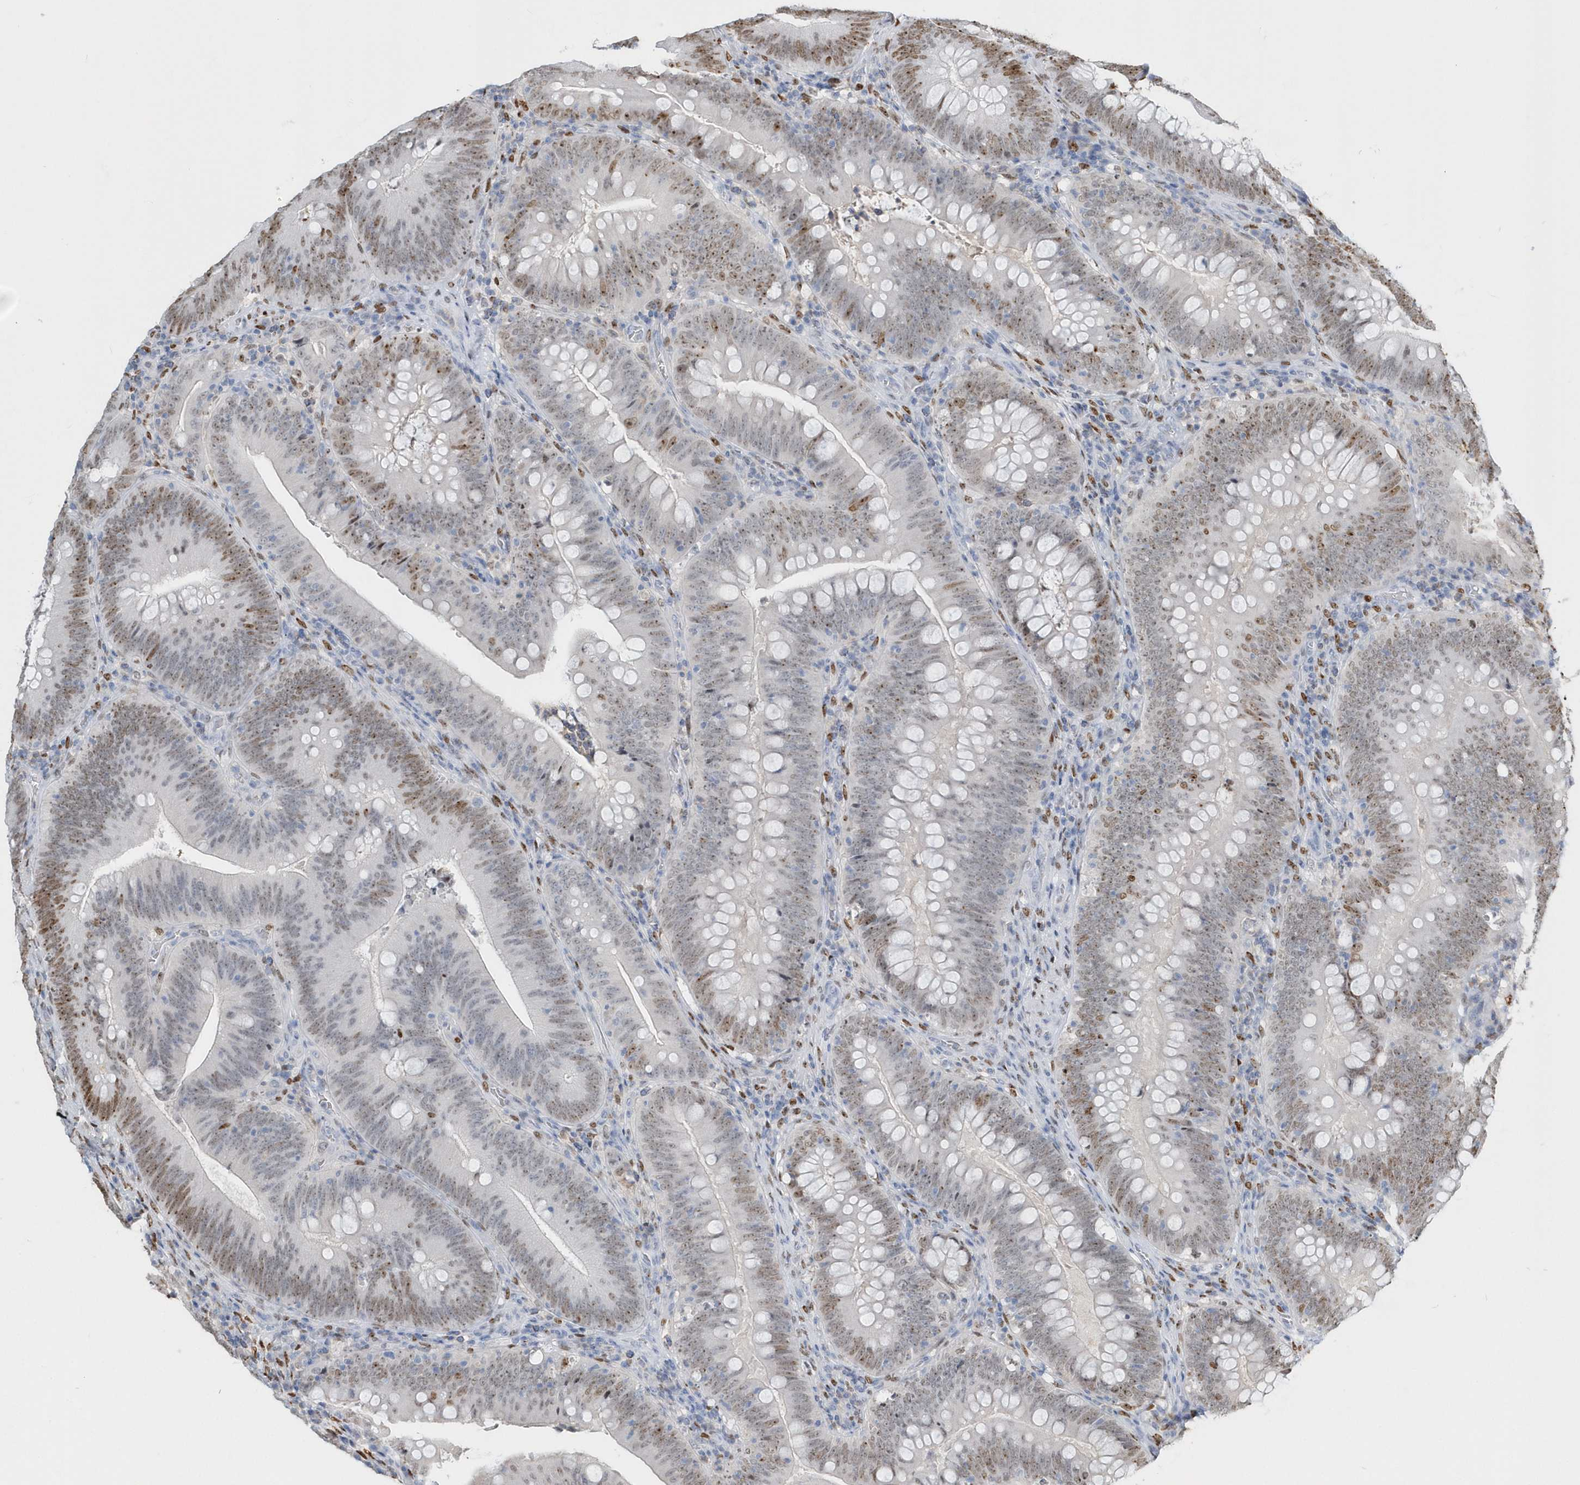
{"staining": {"intensity": "moderate", "quantity": "25%-75%", "location": "nuclear"}, "tissue": "colorectal cancer", "cell_type": "Tumor cells", "image_type": "cancer", "snomed": [{"axis": "morphology", "description": "Normal tissue, NOS"}, {"axis": "topography", "description": "Colon"}], "caption": "Colorectal cancer stained with a protein marker demonstrates moderate staining in tumor cells.", "gene": "MACROH2A2", "patient": {"sex": "female", "age": 82}}